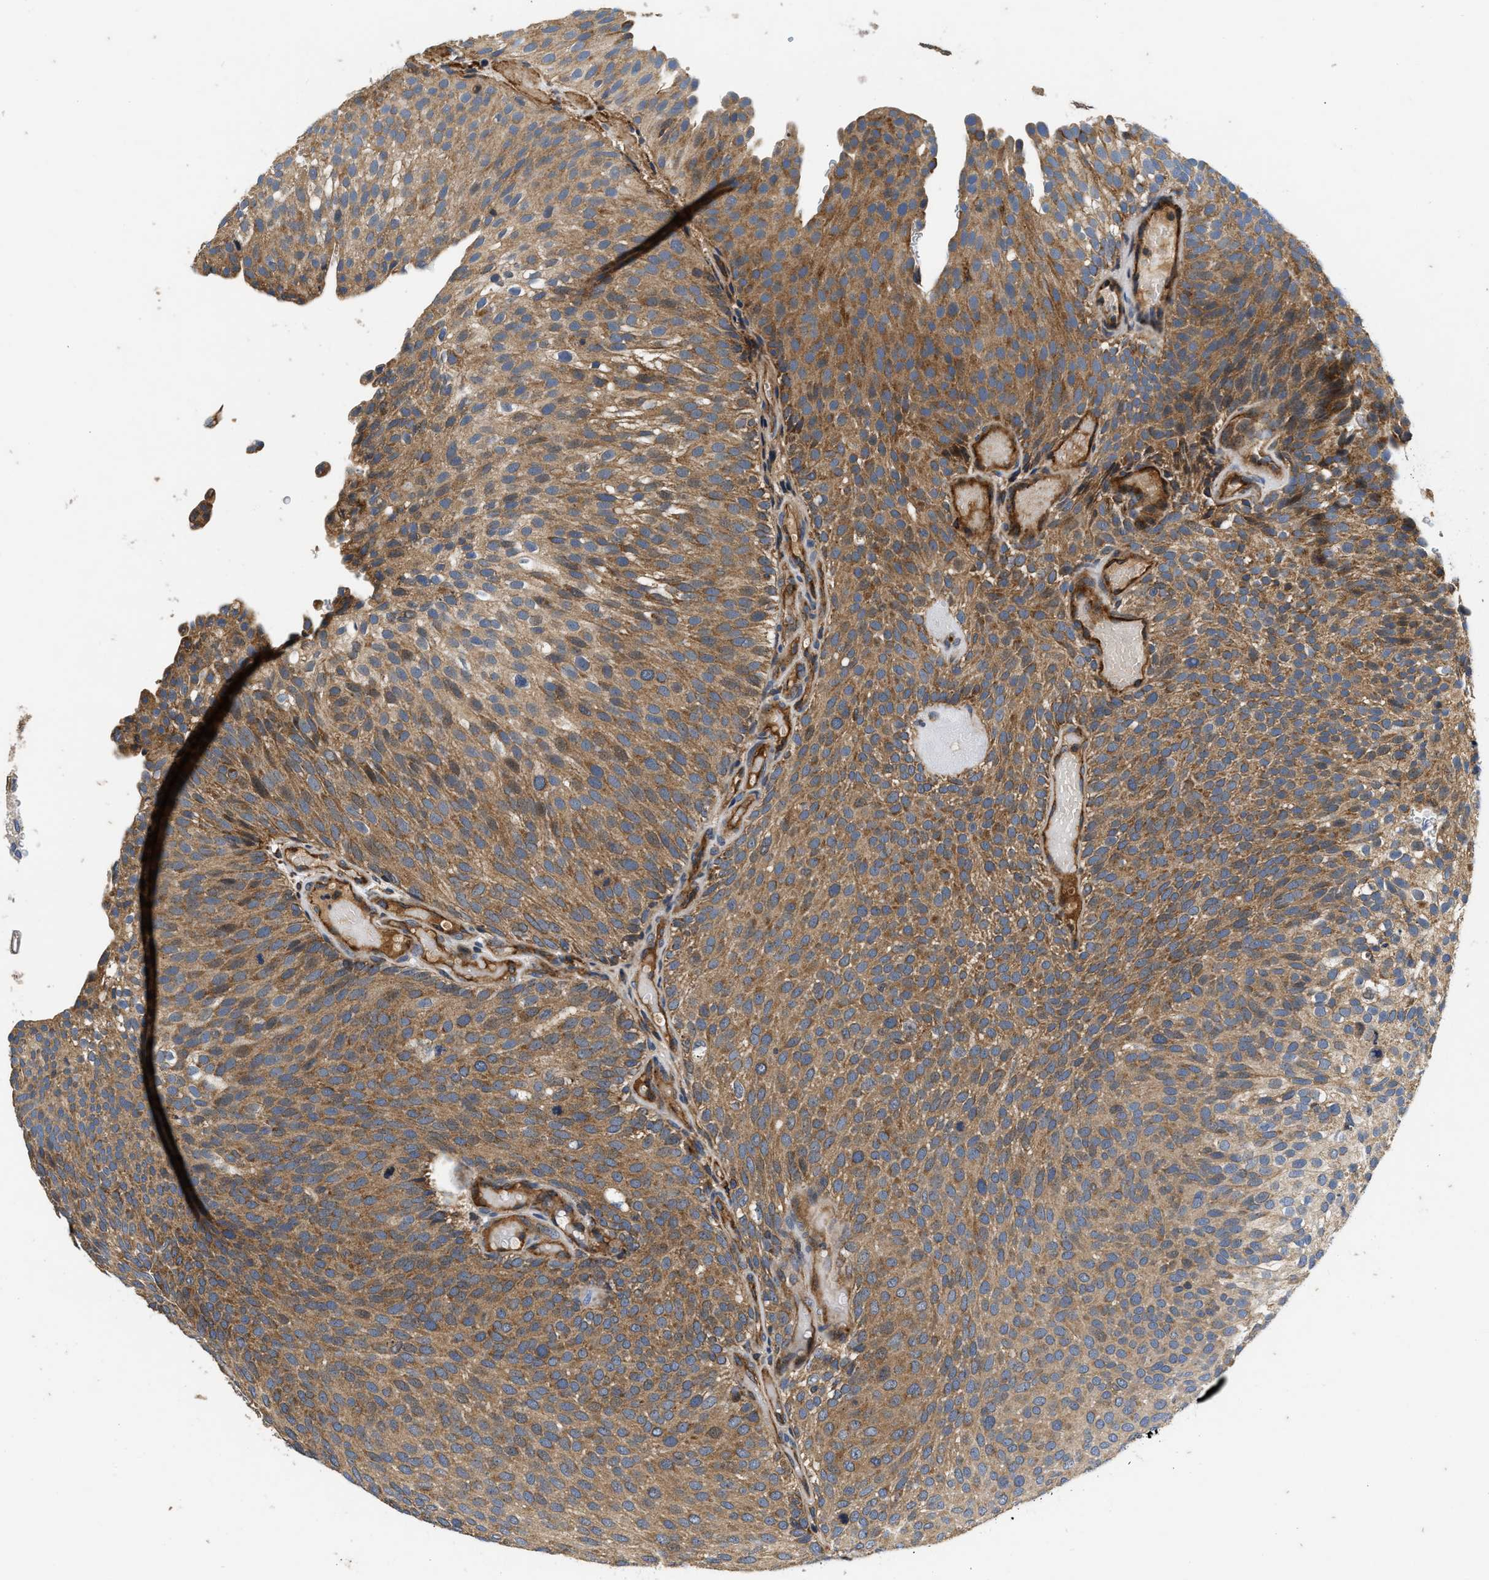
{"staining": {"intensity": "moderate", "quantity": ">75%", "location": "cytoplasmic/membranous"}, "tissue": "urothelial cancer", "cell_type": "Tumor cells", "image_type": "cancer", "snomed": [{"axis": "morphology", "description": "Urothelial carcinoma, Low grade"}, {"axis": "topography", "description": "Urinary bladder"}], "caption": "Approximately >75% of tumor cells in urothelial cancer exhibit moderate cytoplasmic/membranous protein staining as visualized by brown immunohistochemical staining.", "gene": "NME6", "patient": {"sex": "male", "age": 78}}